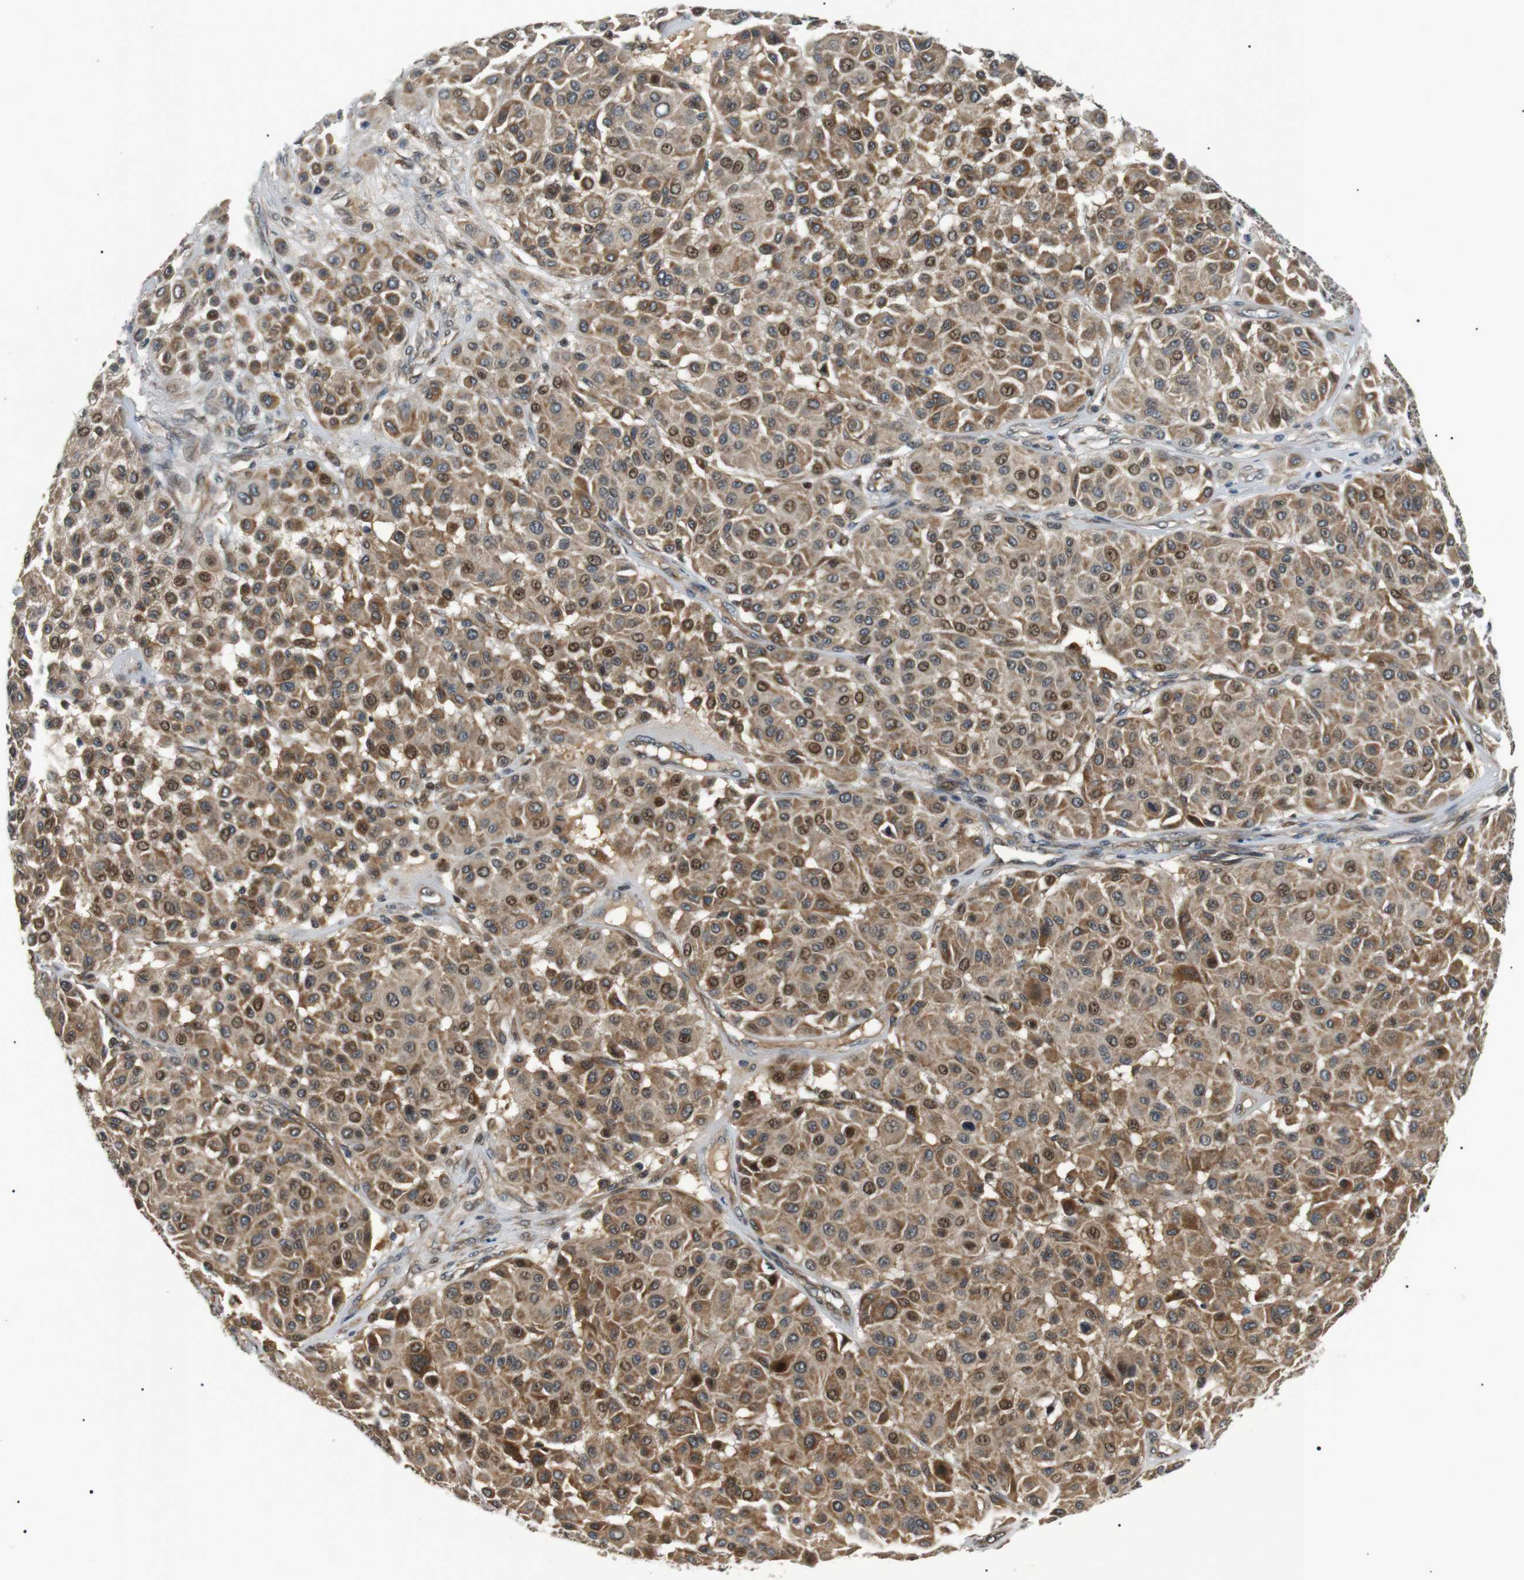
{"staining": {"intensity": "moderate", "quantity": ">75%", "location": "cytoplasmic/membranous,nuclear"}, "tissue": "melanoma", "cell_type": "Tumor cells", "image_type": "cancer", "snomed": [{"axis": "morphology", "description": "Malignant melanoma, Metastatic site"}, {"axis": "topography", "description": "Soft tissue"}], "caption": "A brown stain labels moderate cytoplasmic/membranous and nuclear staining of a protein in malignant melanoma (metastatic site) tumor cells.", "gene": "HSPA13", "patient": {"sex": "male", "age": 41}}